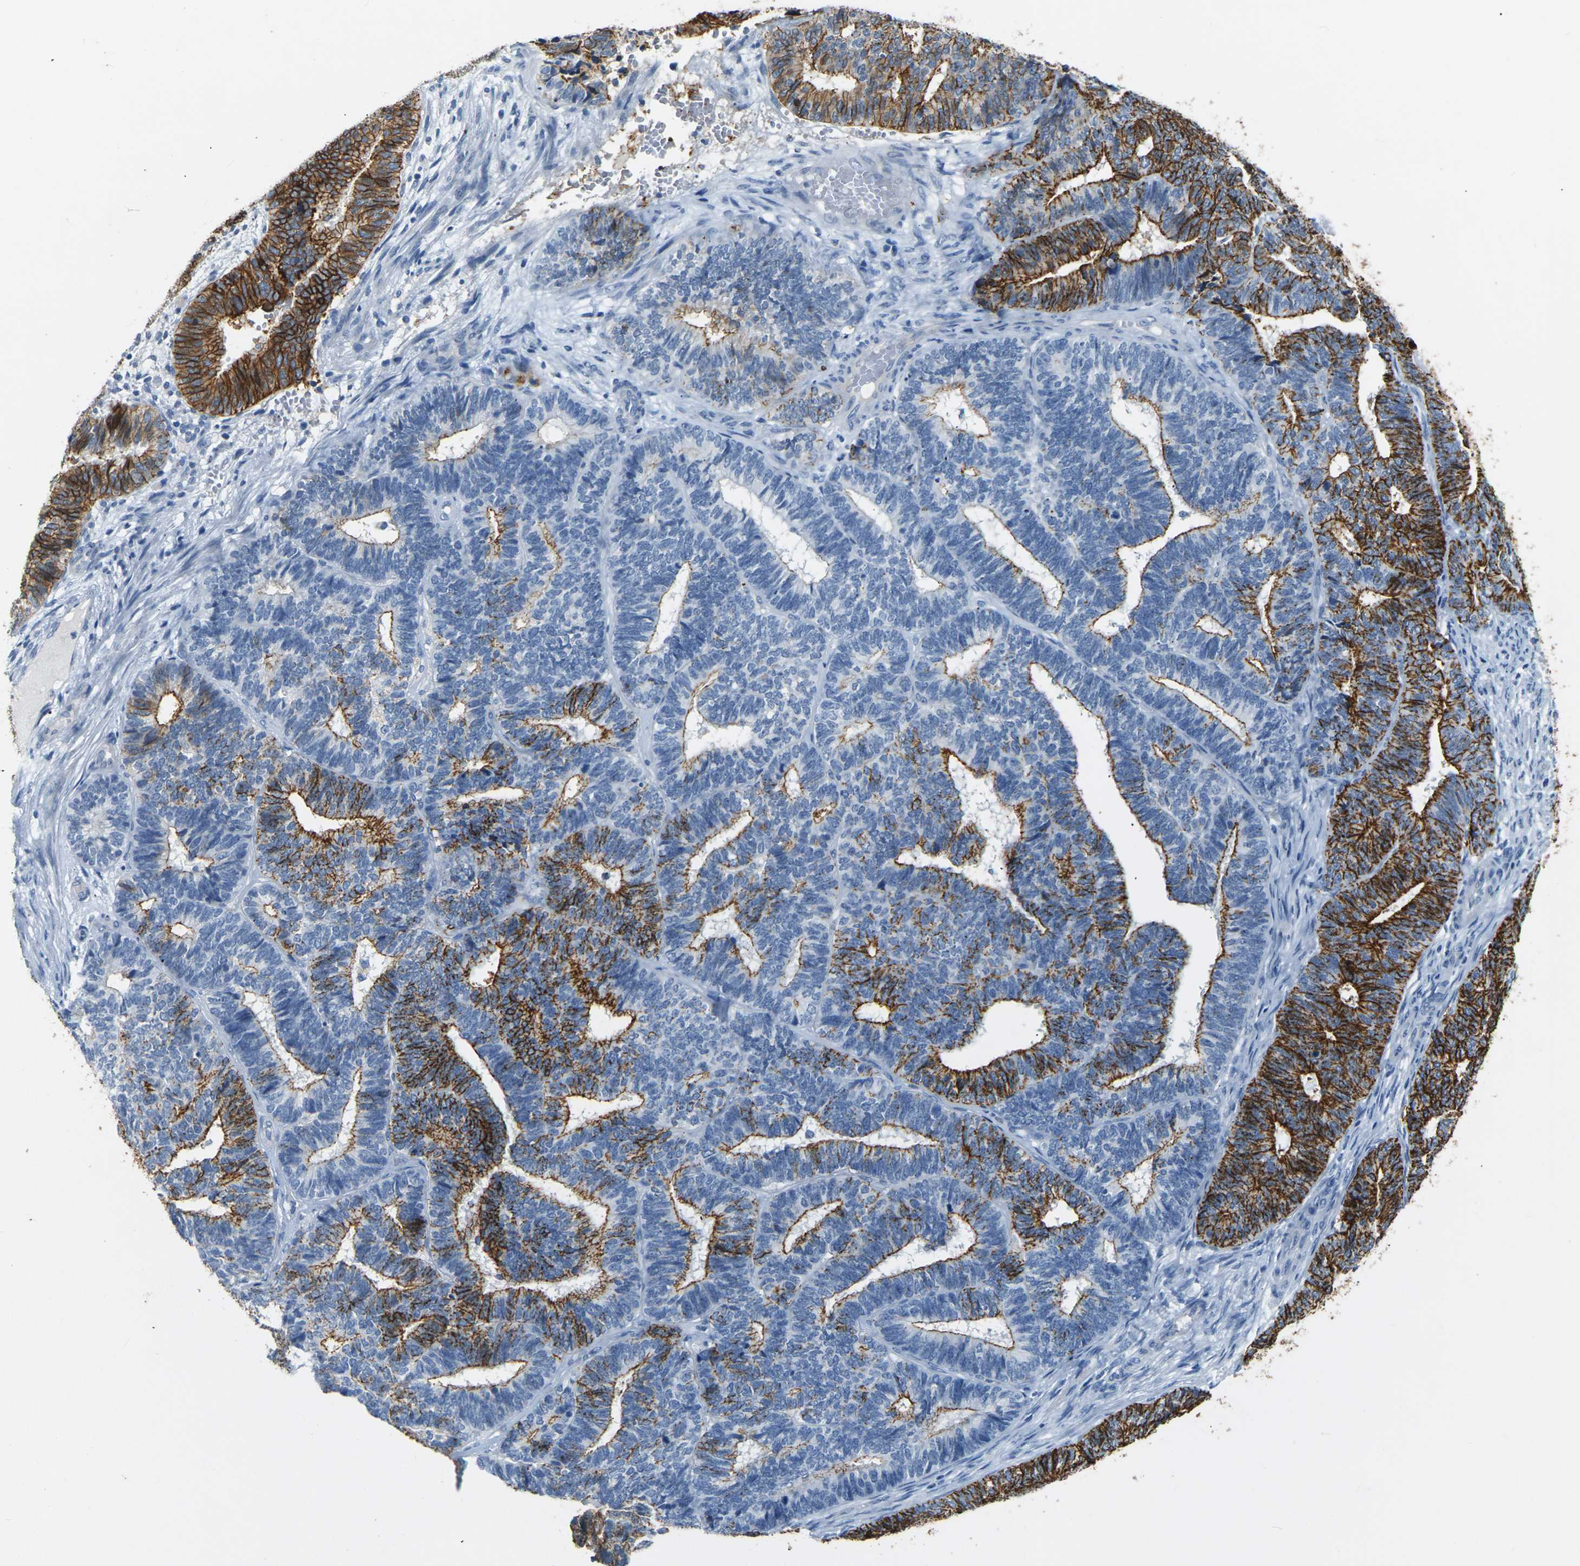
{"staining": {"intensity": "strong", "quantity": ">75%", "location": "cytoplasmic/membranous"}, "tissue": "endometrial cancer", "cell_type": "Tumor cells", "image_type": "cancer", "snomed": [{"axis": "morphology", "description": "Adenocarcinoma, NOS"}, {"axis": "topography", "description": "Endometrium"}], "caption": "IHC micrograph of neoplastic tissue: adenocarcinoma (endometrial) stained using immunohistochemistry (IHC) reveals high levels of strong protein expression localized specifically in the cytoplasmic/membranous of tumor cells, appearing as a cytoplasmic/membranous brown color.", "gene": "CLDN7", "patient": {"sex": "female", "age": 70}}